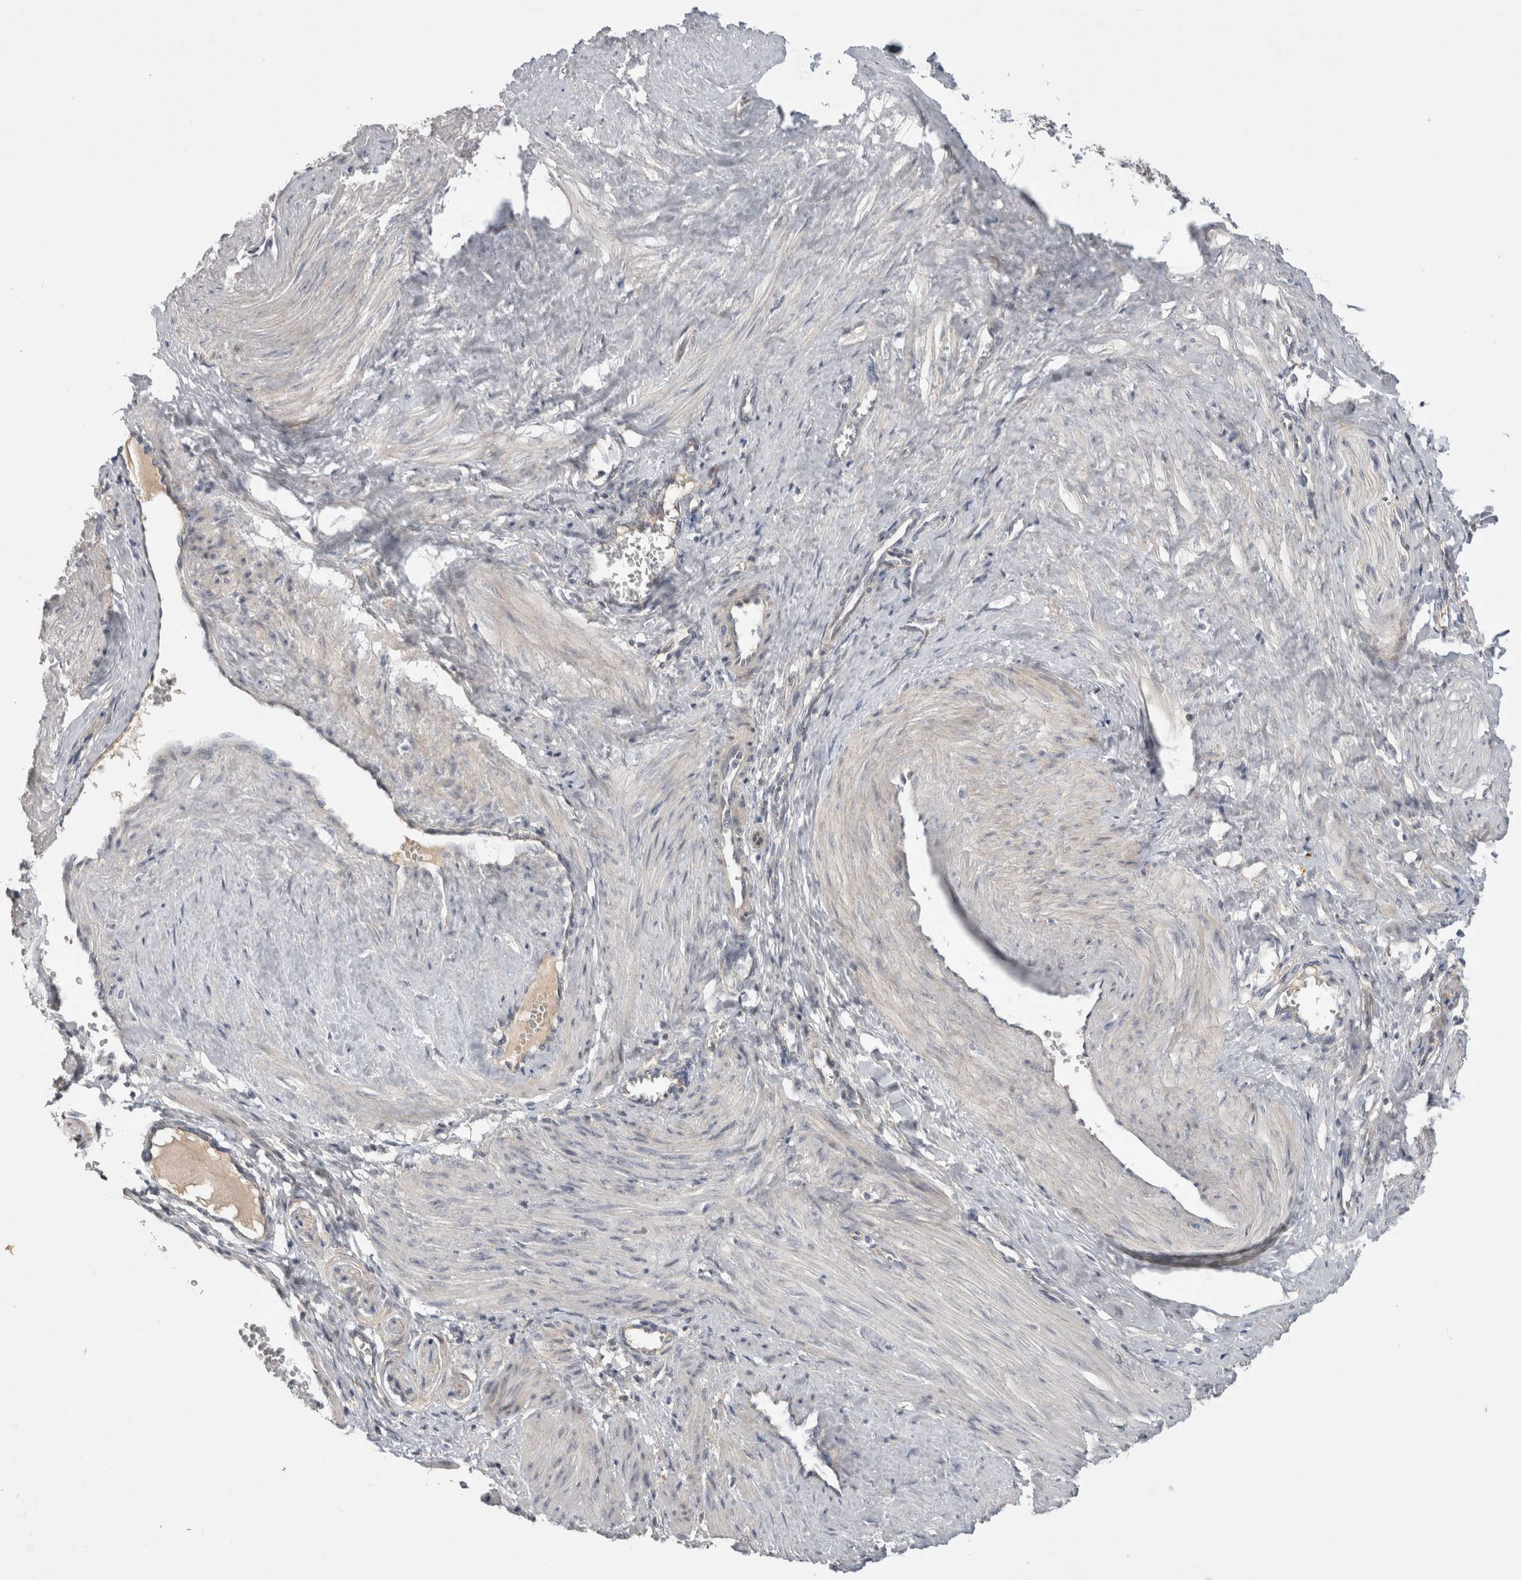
{"staining": {"intensity": "negative", "quantity": "none", "location": "none"}, "tissue": "smooth muscle", "cell_type": "Smooth muscle cells", "image_type": "normal", "snomed": [{"axis": "morphology", "description": "Normal tissue, NOS"}, {"axis": "topography", "description": "Endometrium"}], "caption": "An IHC image of normal smooth muscle is shown. There is no staining in smooth muscle cells of smooth muscle. The staining is performed using DAB brown chromogen with nuclei counter-stained in using hematoxylin.", "gene": "CERS3", "patient": {"sex": "female", "age": 33}}